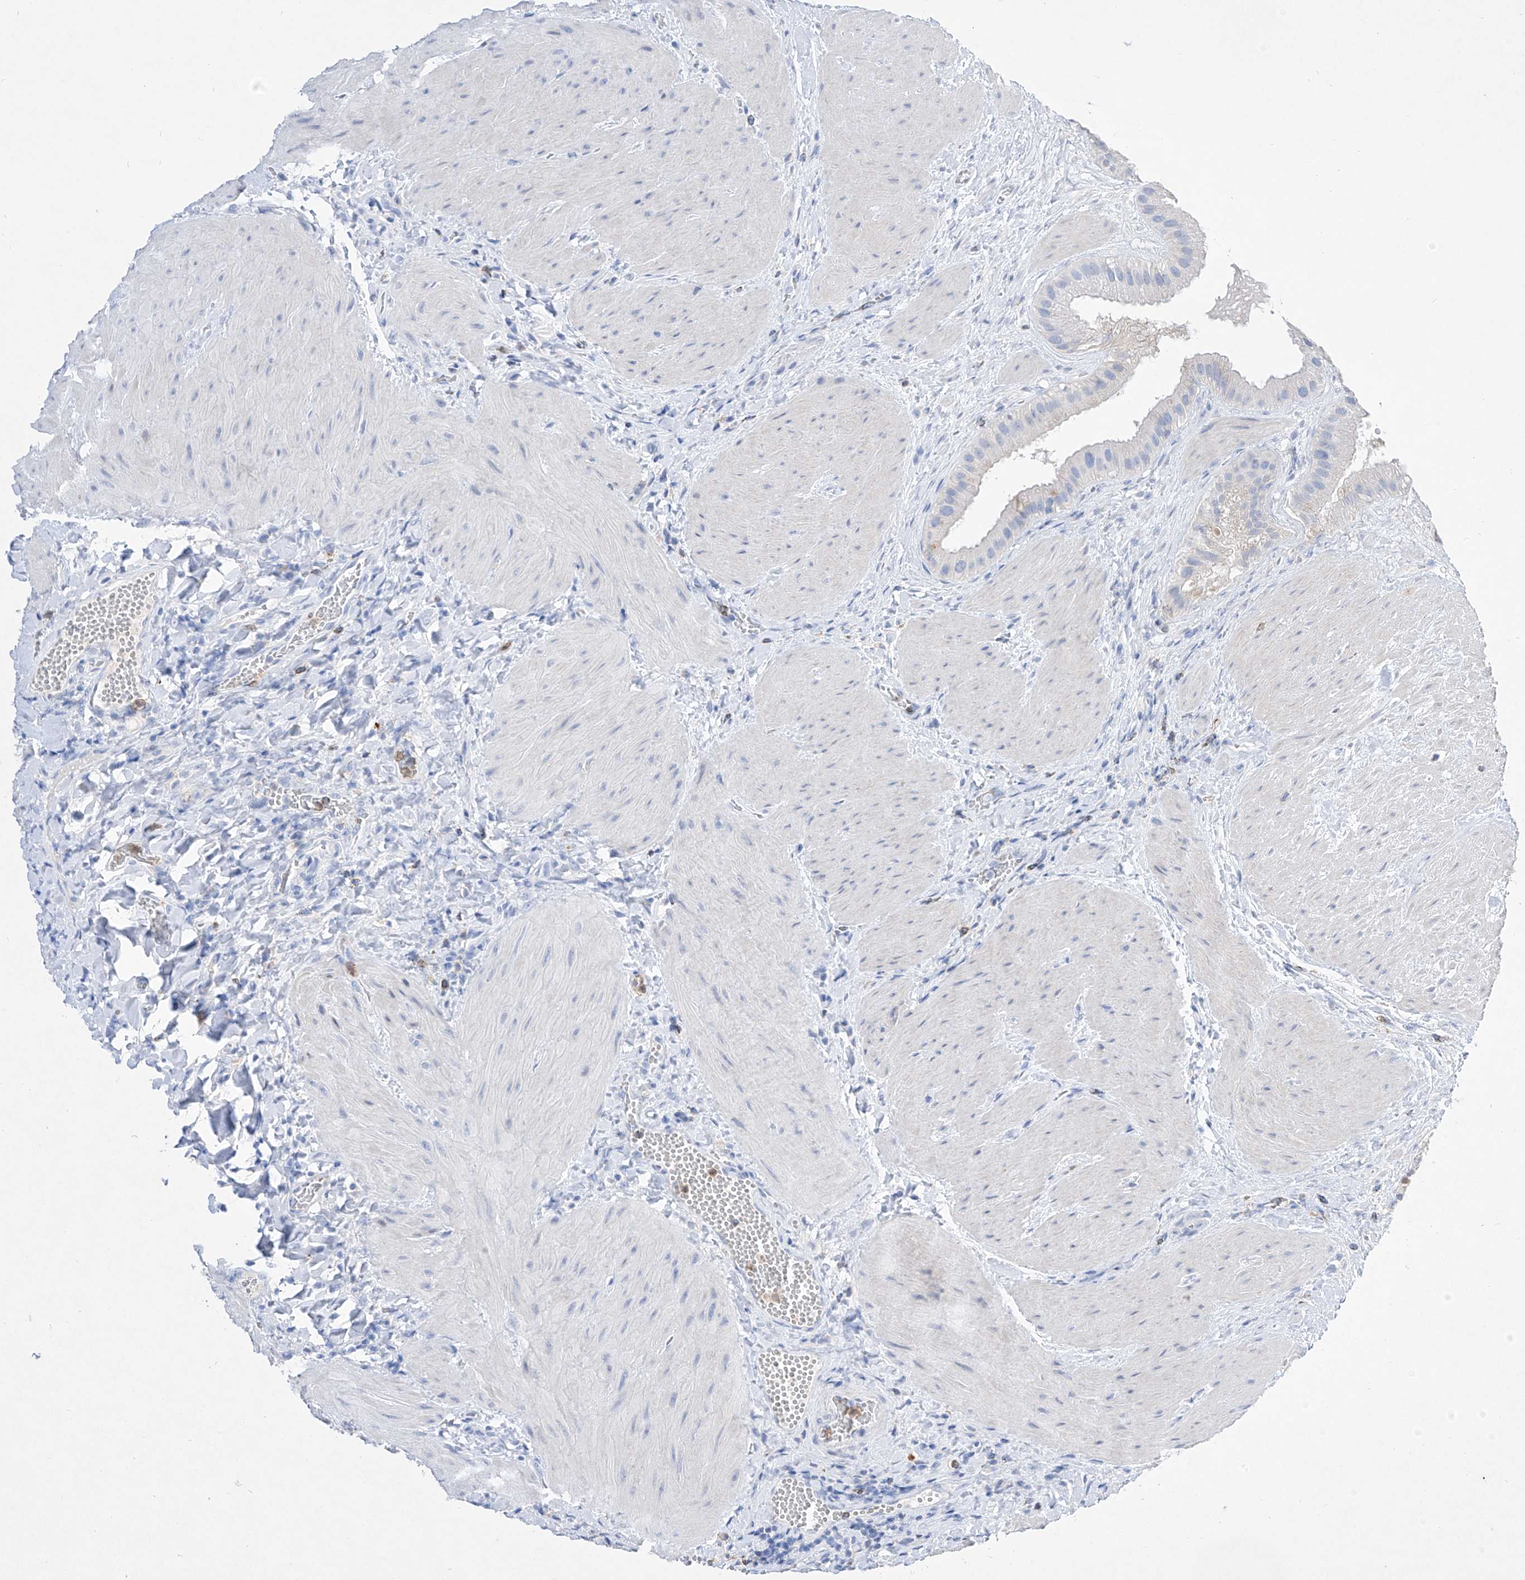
{"staining": {"intensity": "weak", "quantity": "<25%", "location": "cytoplasmic/membranous"}, "tissue": "gallbladder", "cell_type": "Glandular cells", "image_type": "normal", "snomed": [{"axis": "morphology", "description": "Normal tissue, NOS"}, {"axis": "topography", "description": "Gallbladder"}], "caption": "Immunohistochemistry (IHC) photomicrograph of unremarkable gallbladder: human gallbladder stained with DAB (3,3'-diaminobenzidine) demonstrates no significant protein expression in glandular cells. Nuclei are stained in blue.", "gene": "TM7SF2", "patient": {"sex": "male", "age": 55}}